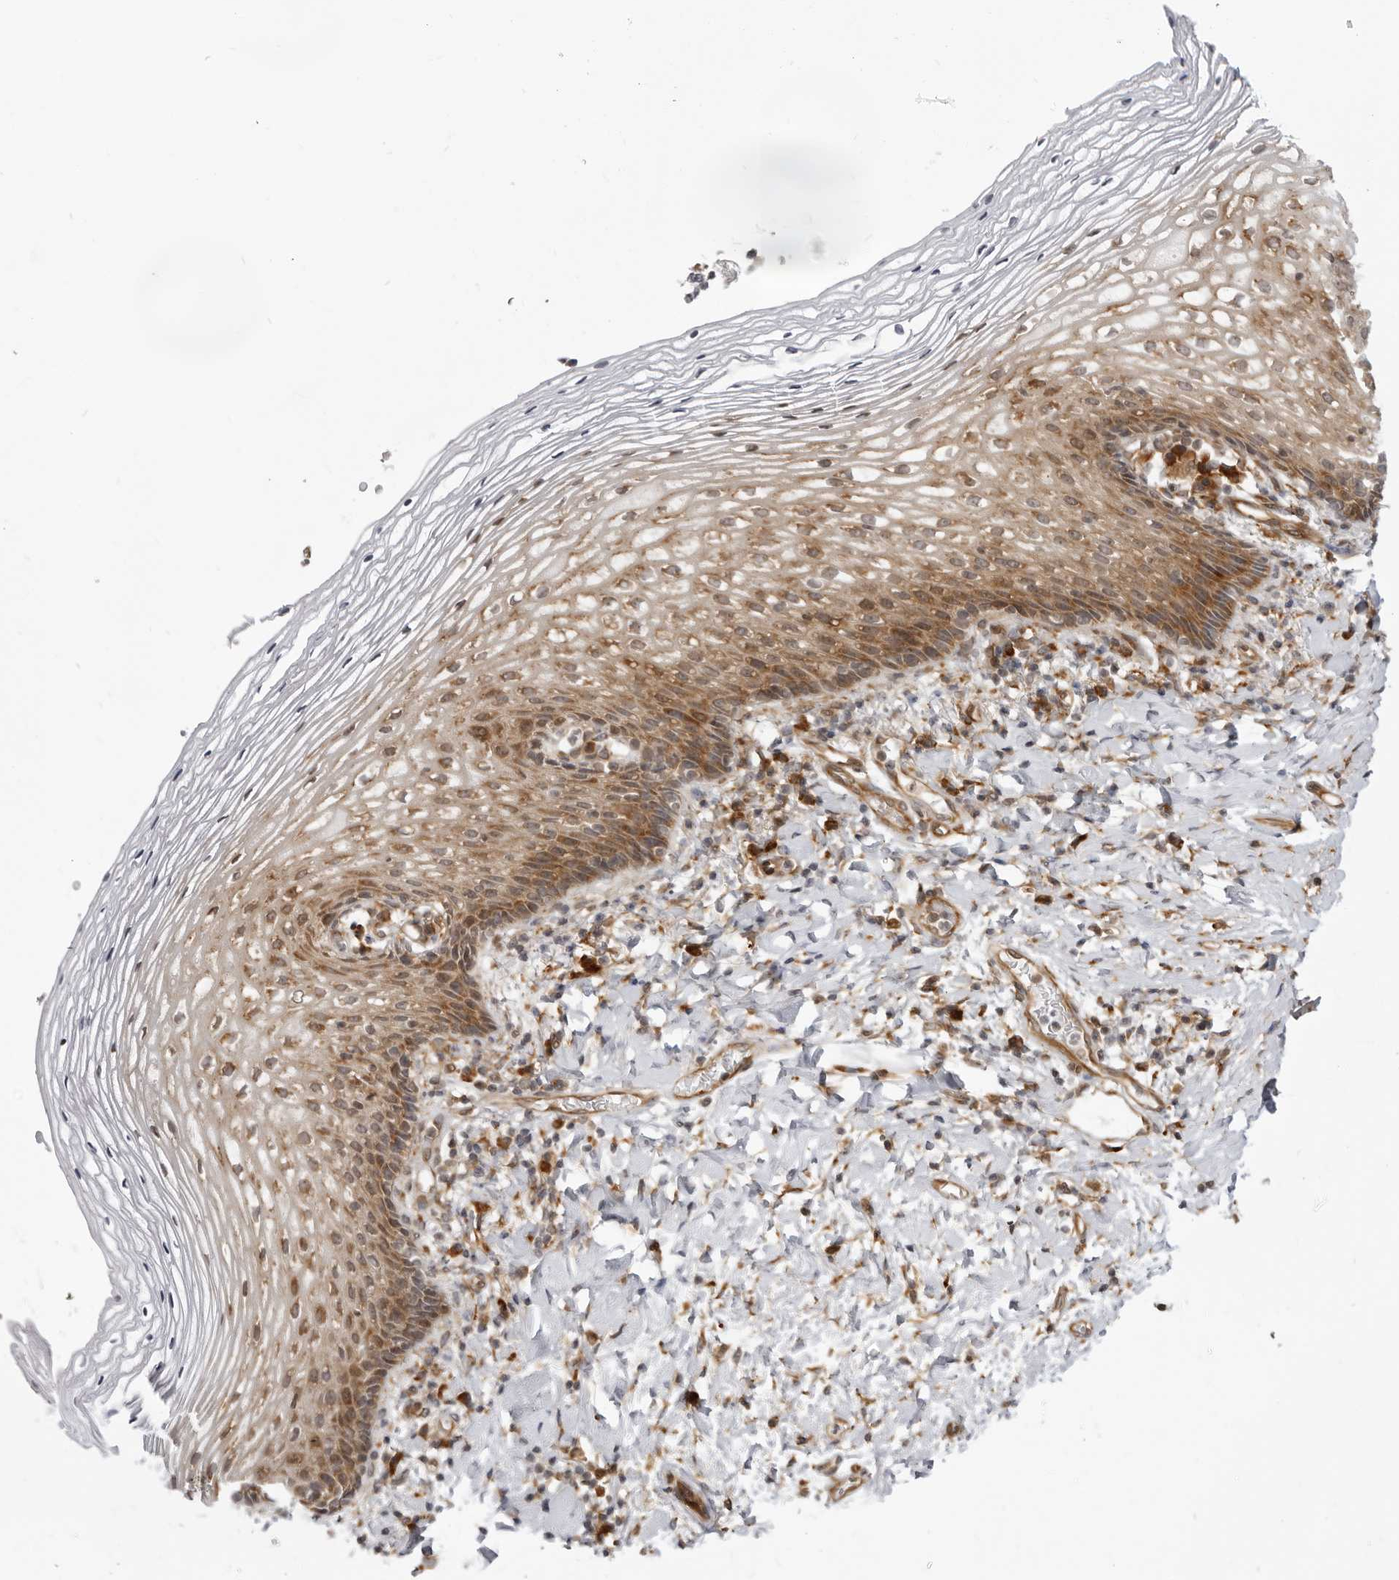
{"staining": {"intensity": "moderate", "quantity": ">75%", "location": "cytoplasmic/membranous"}, "tissue": "vagina", "cell_type": "Squamous epithelial cells", "image_type": "normal", "snomed": [{"axis": "morphology", "description": "Normal tissue, NOS"}, {"axis": "topography", "description": "Vagina"}], "caption": "Moderate cytoplasmic/membranous protein staining is present in about >75% of squamous epithelial cells in vagina. (DAB (3,3'-diaminobenzidine) IHC, brown staining for protein, blue staining for nuclei).", "gene": "SRGAP2", "patient": {"sex": "female", "age": 60}}